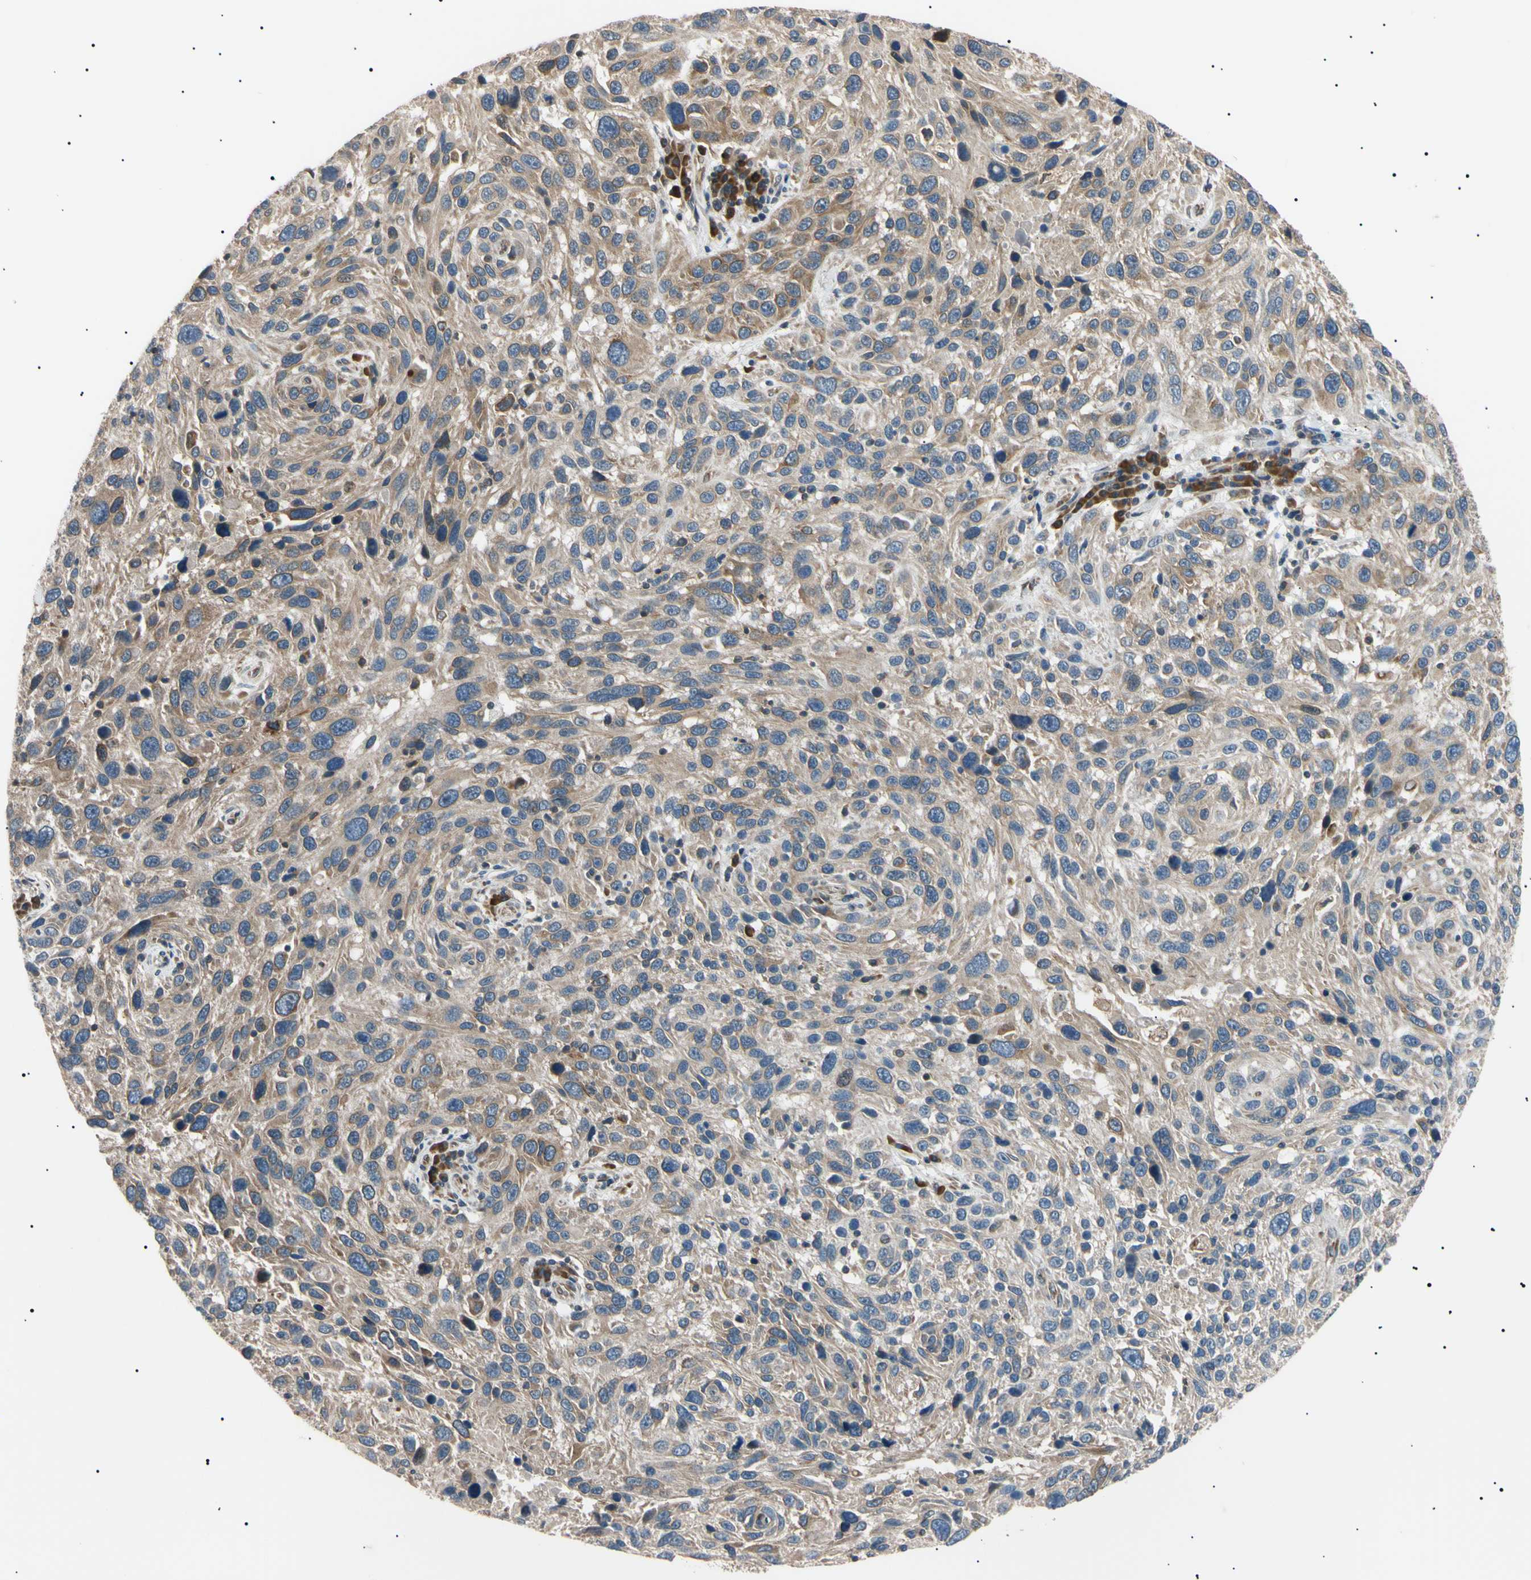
{"staining": {"intensity": "weak", "quantity": ">75%", "location": "cytoplasmic/membranous"}, "tissue": "melanoma", "cell_type": "Tumor cells", "image_type": "cancer", "snomed": [{"axis": "morphology", "description": "Malignant melanoma, NOS"}, {"axis": "topography", "description": "Skin"}], "caption": "Immunohistochemistry (IHC) micrograph of malignant melanoma stained for a protein (brown), which exhibits low levels of weak cytoplasmic/membranous staining in approximately >75% of tumor cells.", "gene": "VAPA", "patient": {"sex": "male", "age": 53}}